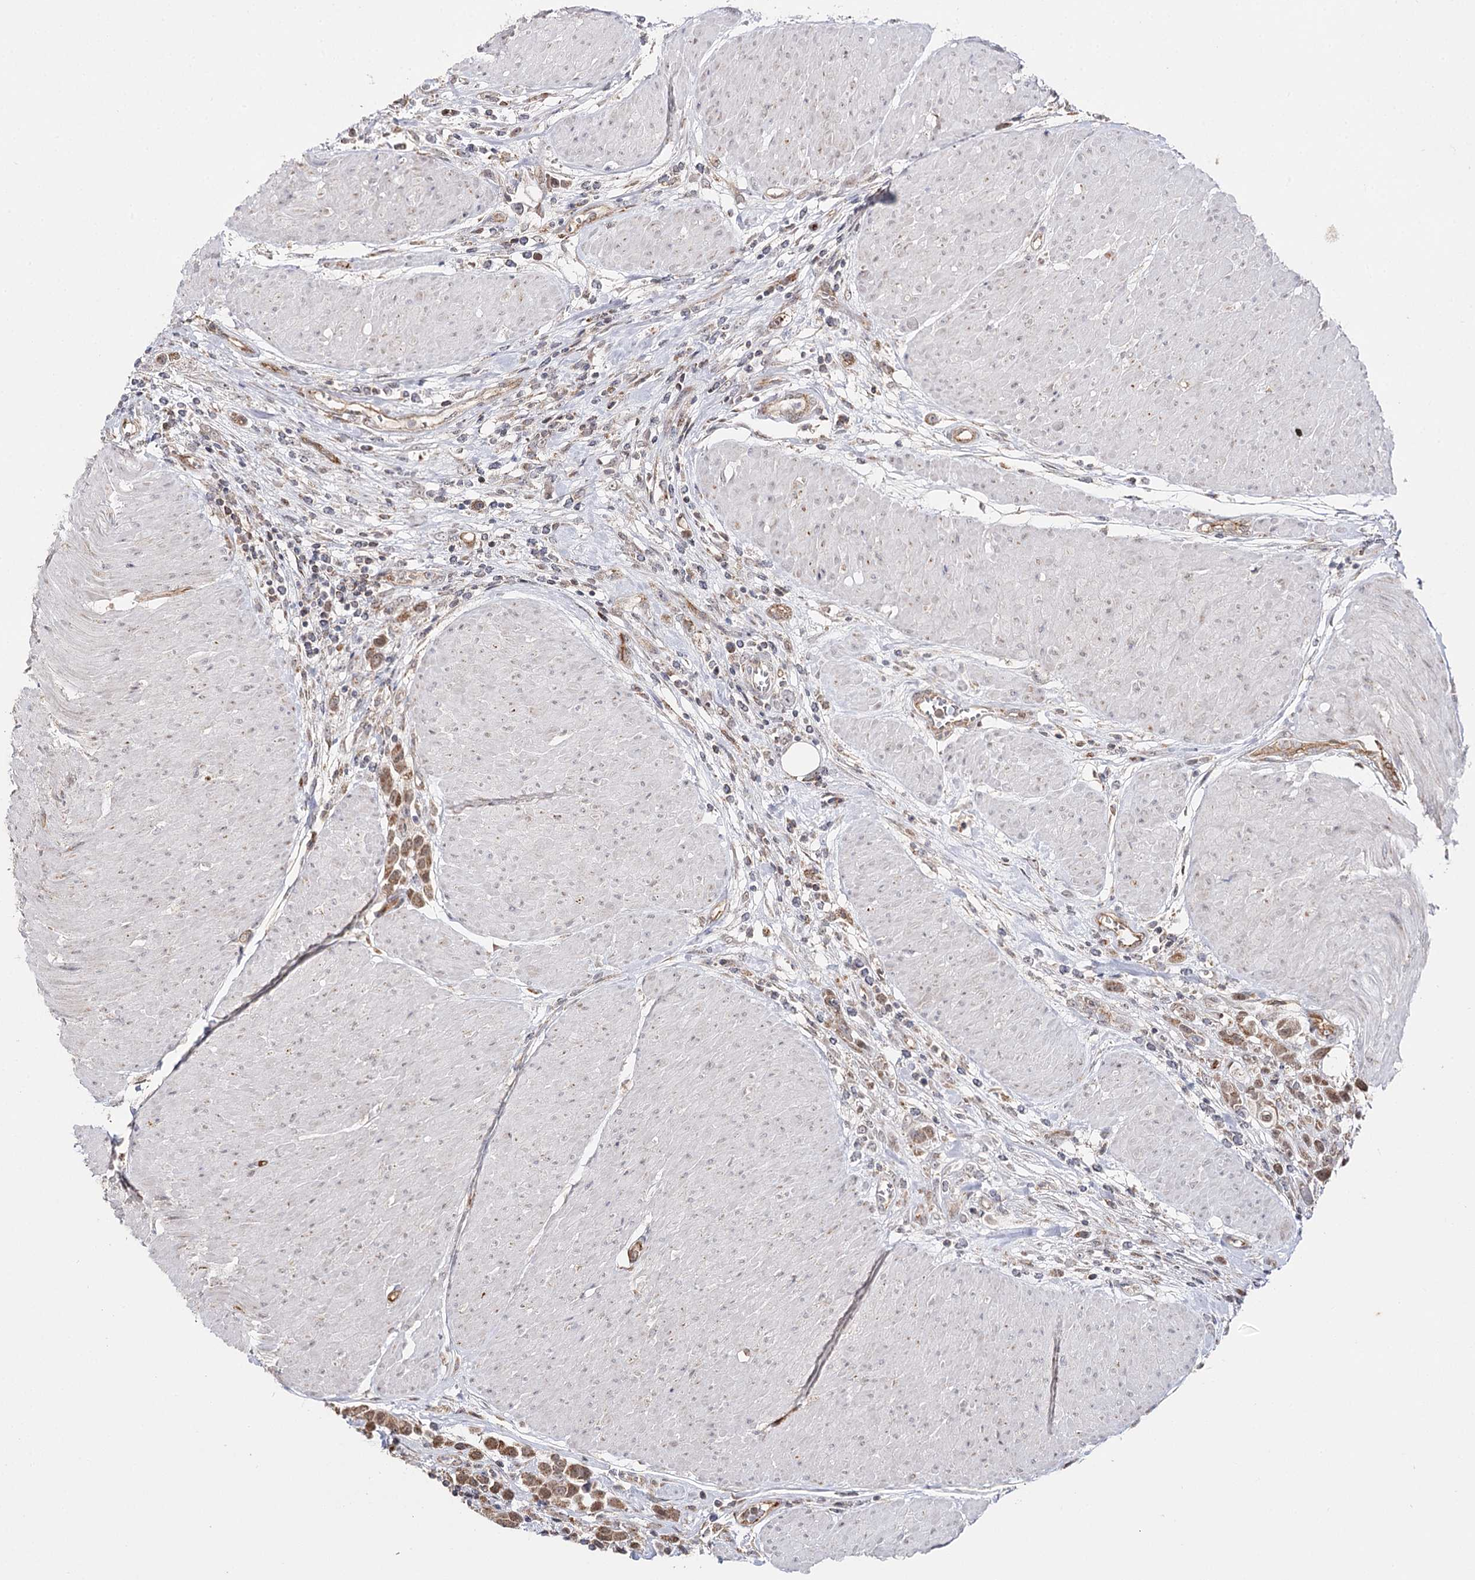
{"staining": {"intensity": "moderate", "quantity": ">75%", "location": "cytoplasmic/membranous"}, "tissue": "urothelial cancer", "cell_type": "Tumor cells", "image_type": "cancer", "snomed": [{"axis": "morphology", "description": "Urothelial carcinoma, High grade"}, {"axis": "topography", "description": "Urinary bladder"}], "caption": "The photomicrograph demonstrates staining of urothelial cancer, revealing moderate cytoplasmic/membranous protein staining (brown color) within tumor cells.", "gene": "CBR4", "patient": {"sex": "male", "age": 50}}